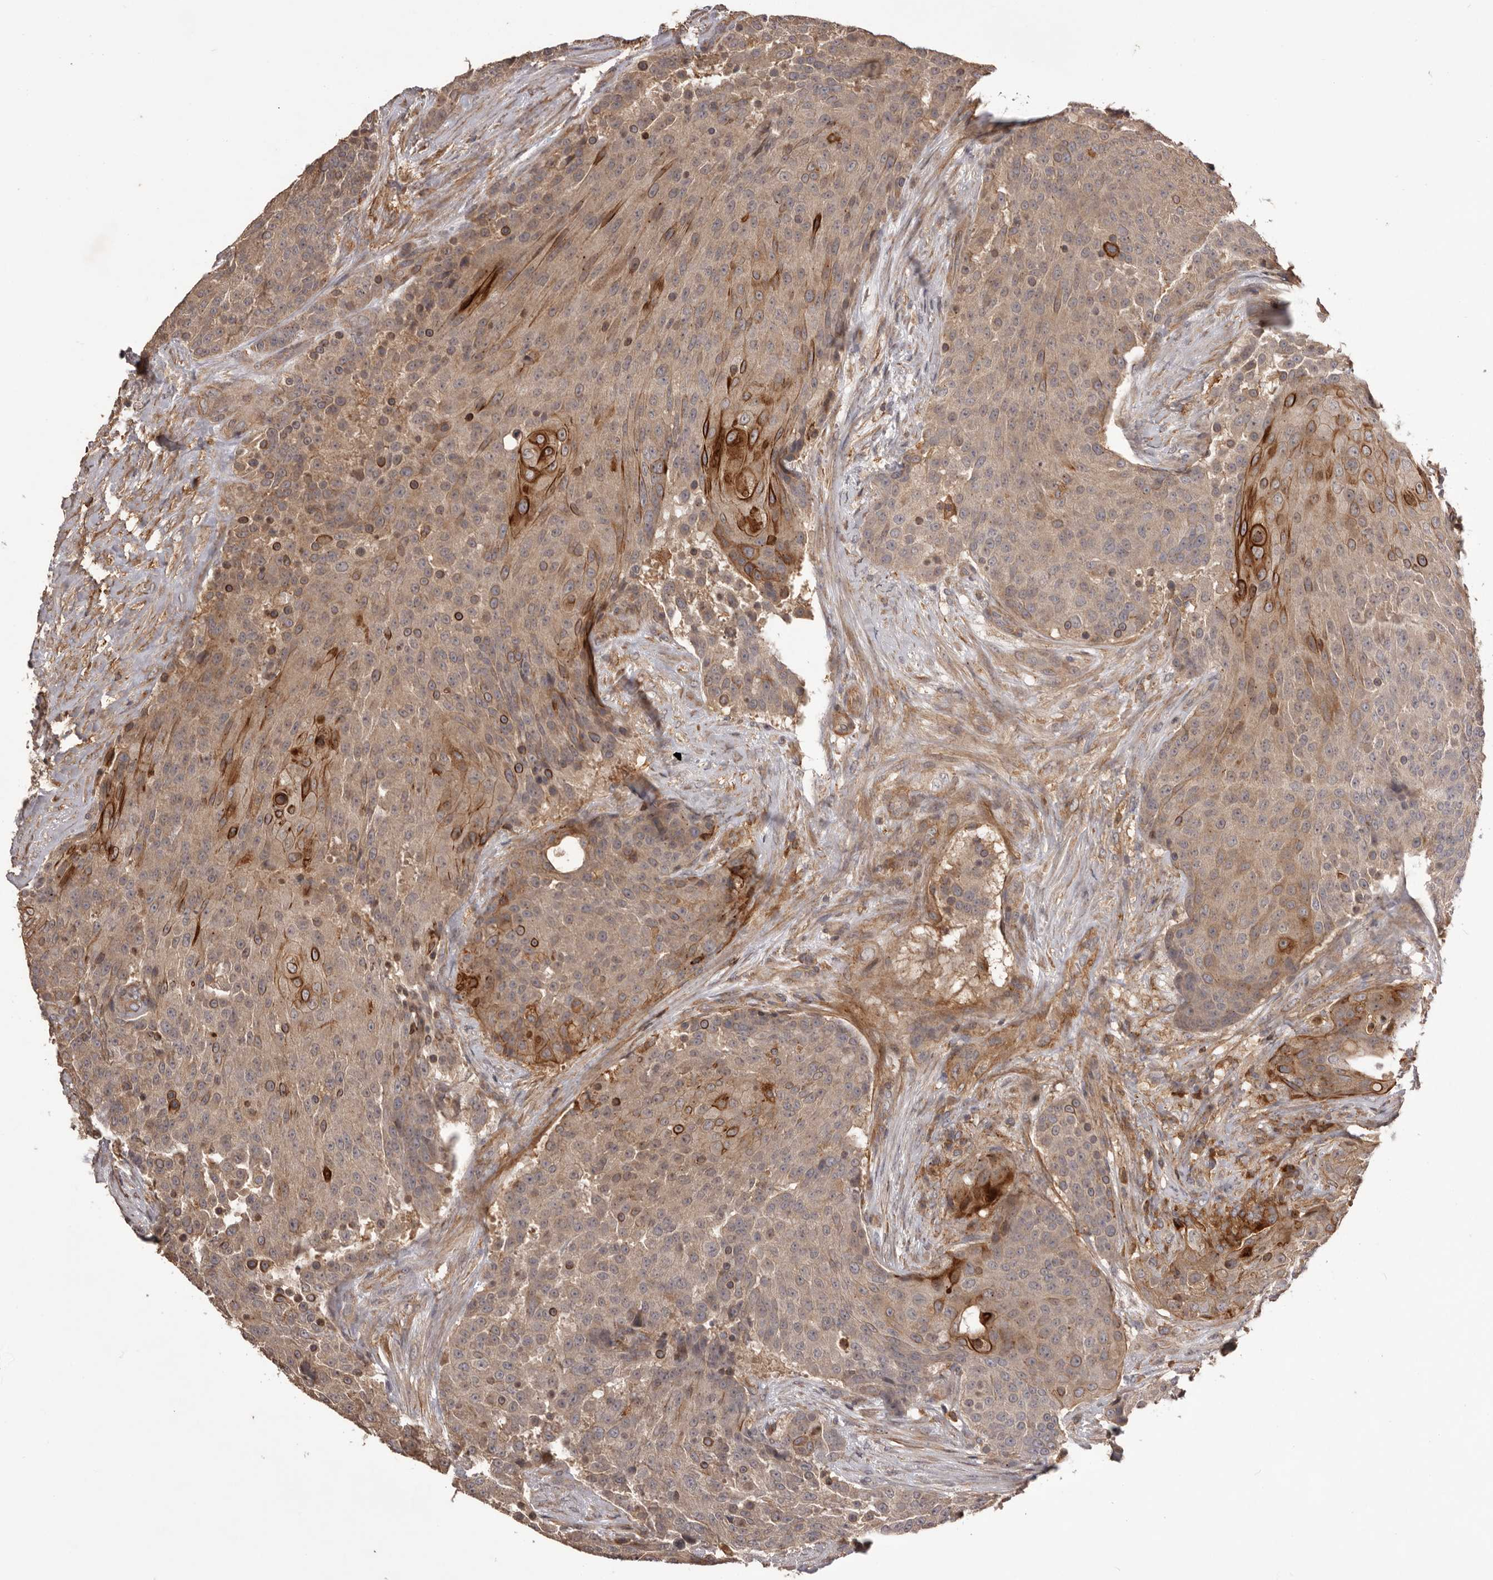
{"staining": {"intensity": "moderate", "quantity": "25%-75%", "location": "cytoplasmic/membranous"}, "tissue": "urothelial cancer", "cell_type": "Tumor cells", "image_type": "cancer", "snomed": [{"axis": "morphology", "description": "Urothelial carcinoma, High grade"}, {"axis": "topography", "description": "Urinary bladder"}], "caption": "Immunohistochemical staining of urothelial cancer shows moderate cytoplasmic/membranous protein expression in about 25%-75% of tumor cells.", "gene": "GLIPR2", "patient": {"sex": "female", "age": 63}}